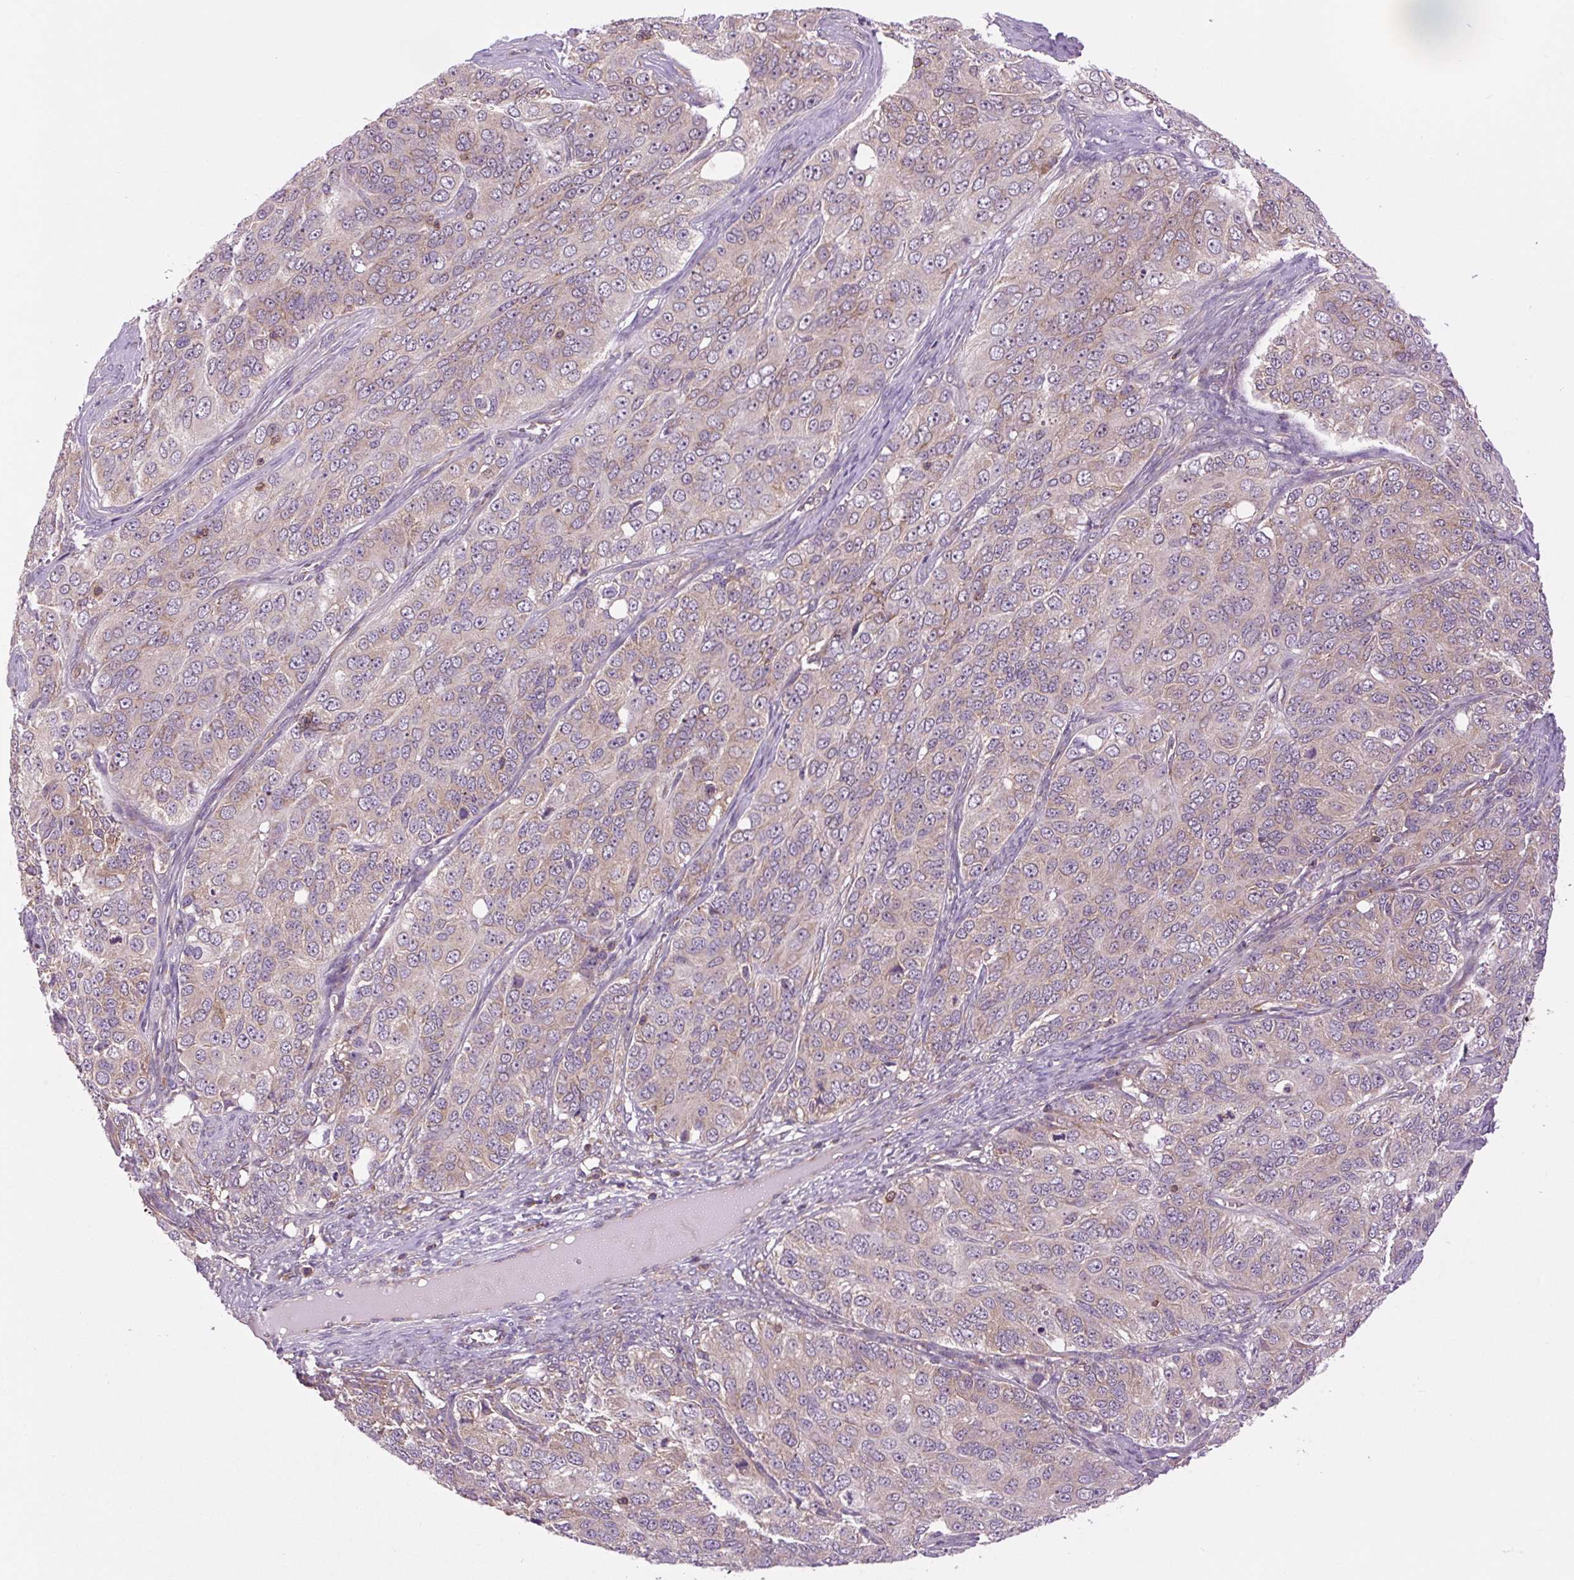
{"staining": {"intensity": "weak", "quantity": "25%-75%", "location": "cytoplasmic/membranous"}, "tissue": "ovarian cancer", "cell_type": "Tumor cells", "image_type": "cancer", "snomed": [{"axis": "morphology", "description": "Carcinoma, endometroid"}, {"axis": "topography", "description": "Ovary"}], "caption": "This photomicrograph shows IHC staining of ovarian endometroid carcinoma, with low weak cytoplasmic/membranous expression in approximately 25%-75% of tumor cells.", "gene": "PLCG1", "patient": {"sex": "female", "age": 51}}